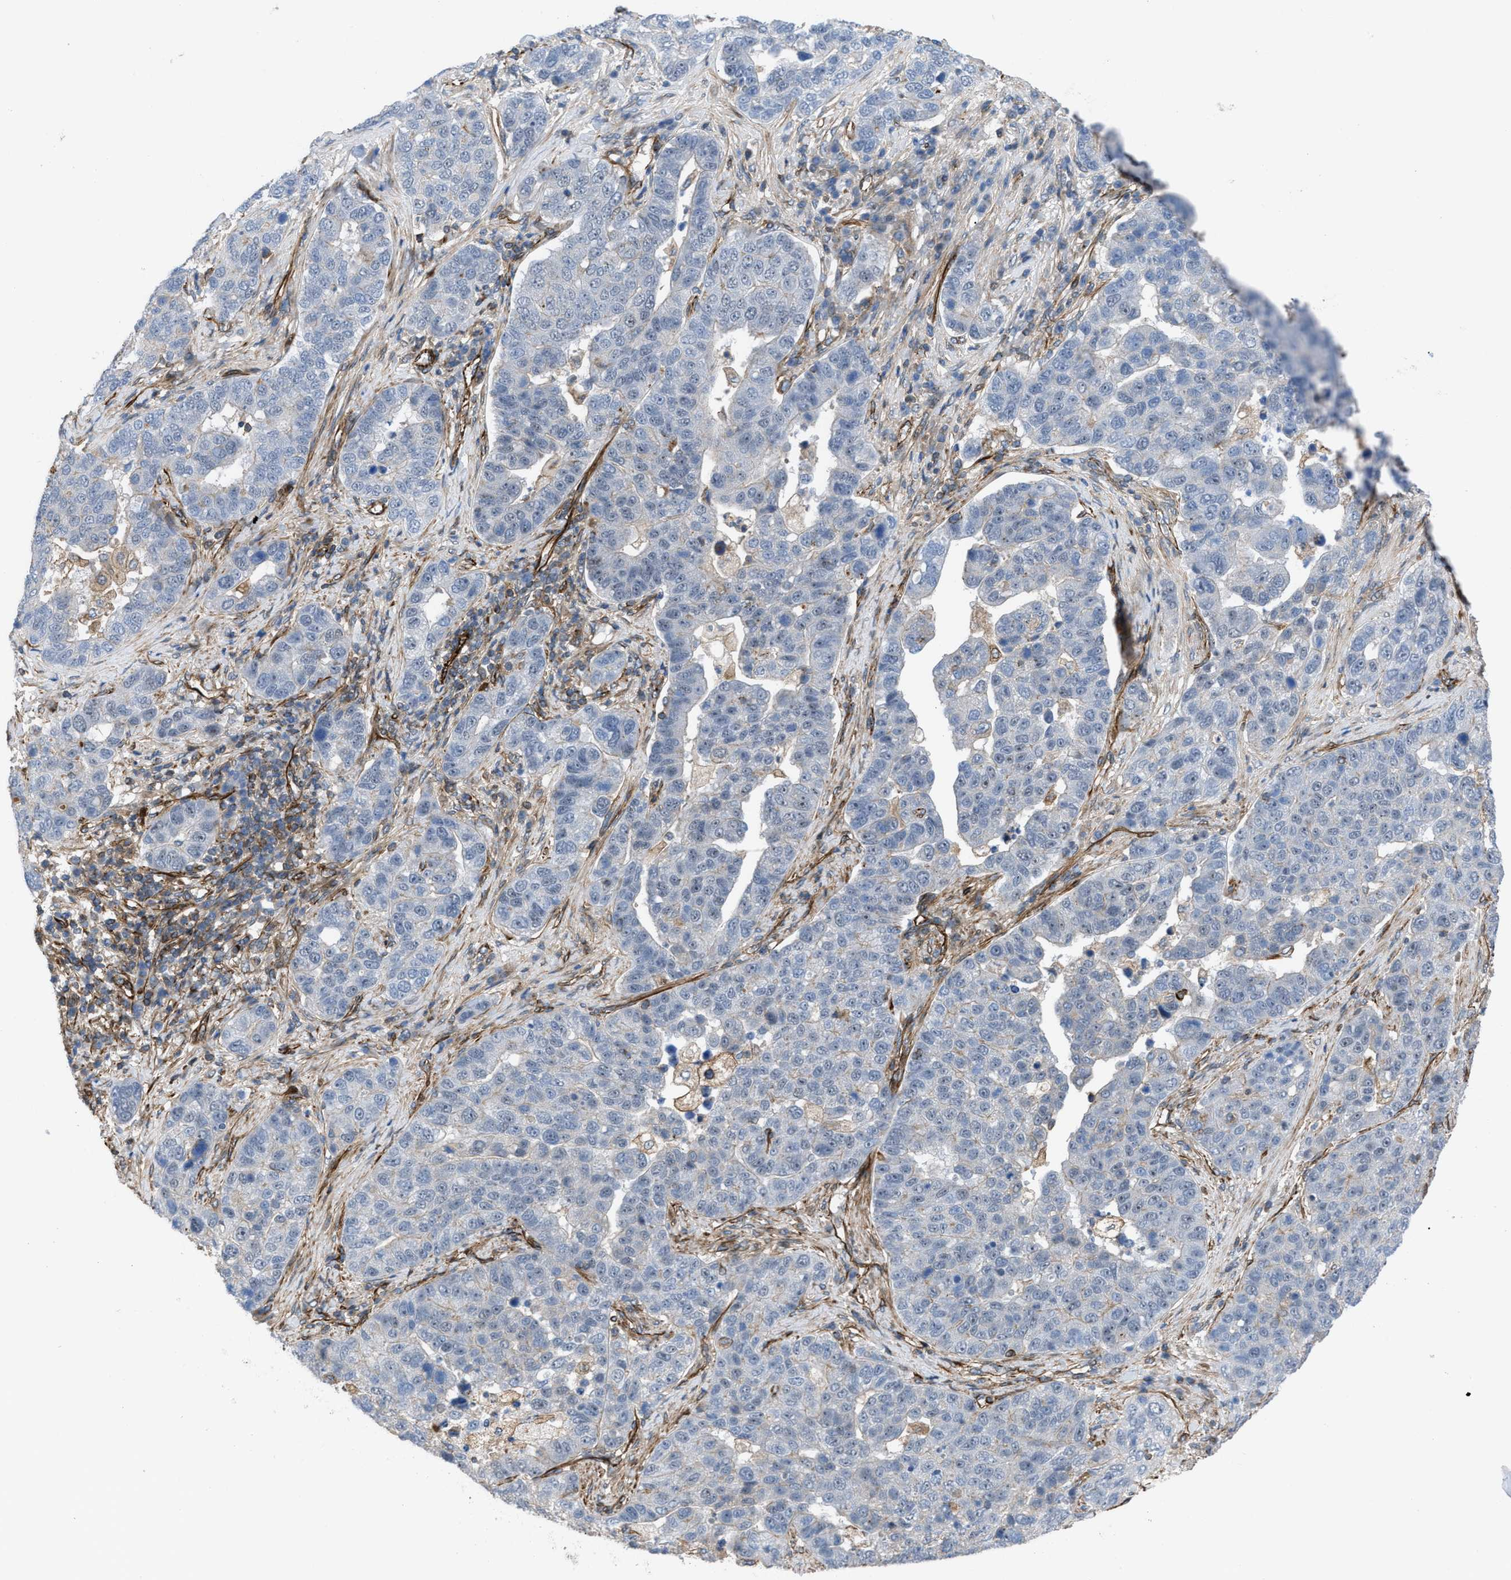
{"staining": {"intensity": "negative", "quantity": "none", "location": "none"}, "tissue": "pancreatic cancer", "cell_type": "Tumor cells", "image_type": "cancer", "snomed": [{"axis": "morphology", "description": "Adenocarcinoma, NOS"}, {"axis": "topography", "description": "Pancreas"}], "caption": "The micrograph exhibits no staining of tumor cells in adenocarcinoma (pancreatic).", "gene": "PTPRE", "patient": {"sex": "female", "age": 61}}